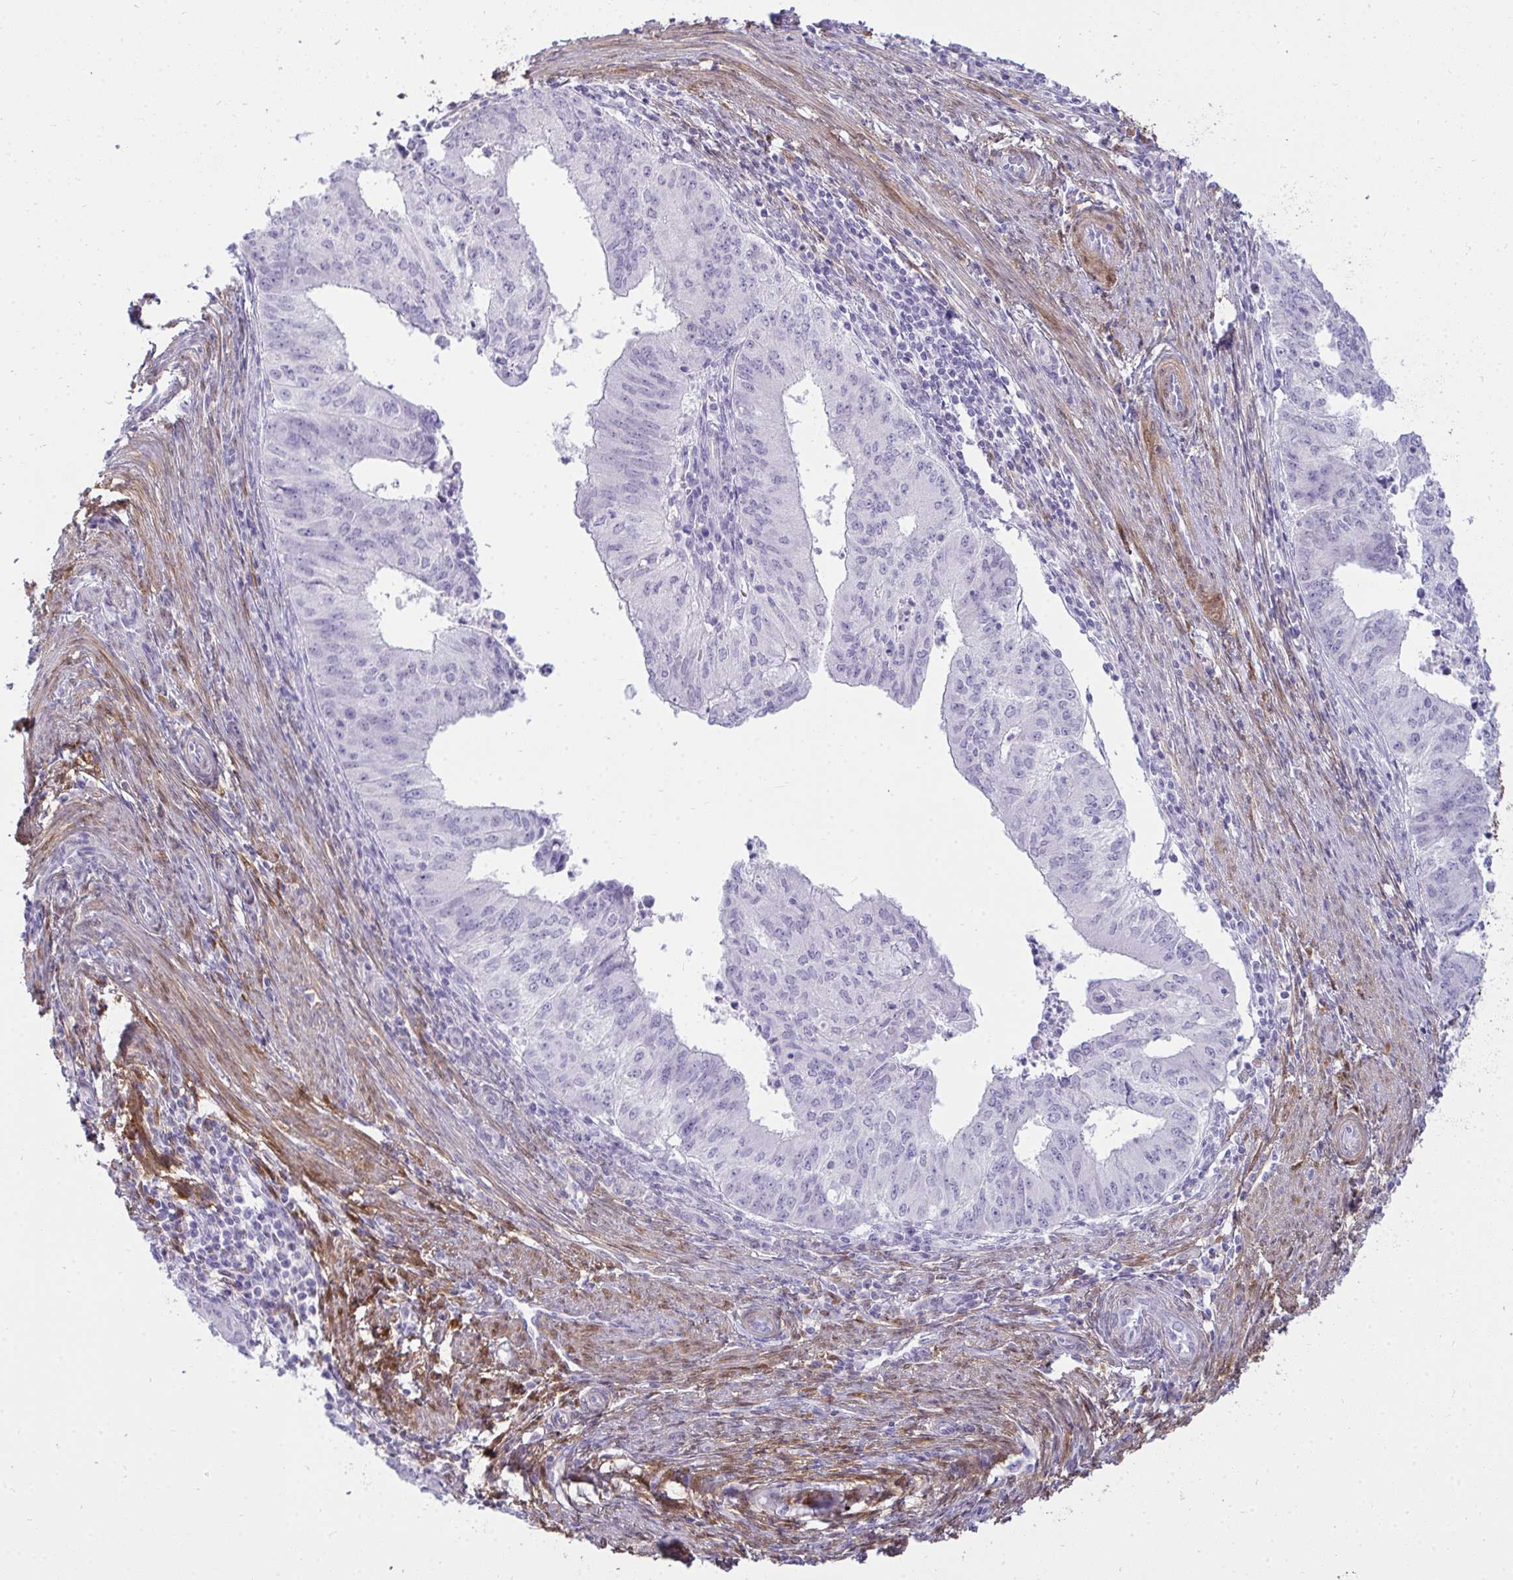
{"staining": {"intensity": "negative", "quantity": "none", "location": "none"}, "tissue": "endometrial cancer", "cell_type": "Tumor cells", "image_type": "cancer", "snomed": [{"axis": "morphology", "description": "Adenocarcinoma, NOS"}, {"axis": "topography", "description": "Endometrium"}], "caption": "High power microscopy micrograph of an IHC histopathology image of adenocarcinoma (endometrial), revealing no significant staining in tumor cells.", "gene": "HSPB6", "patient": {"sex": "female", "age": 50}}